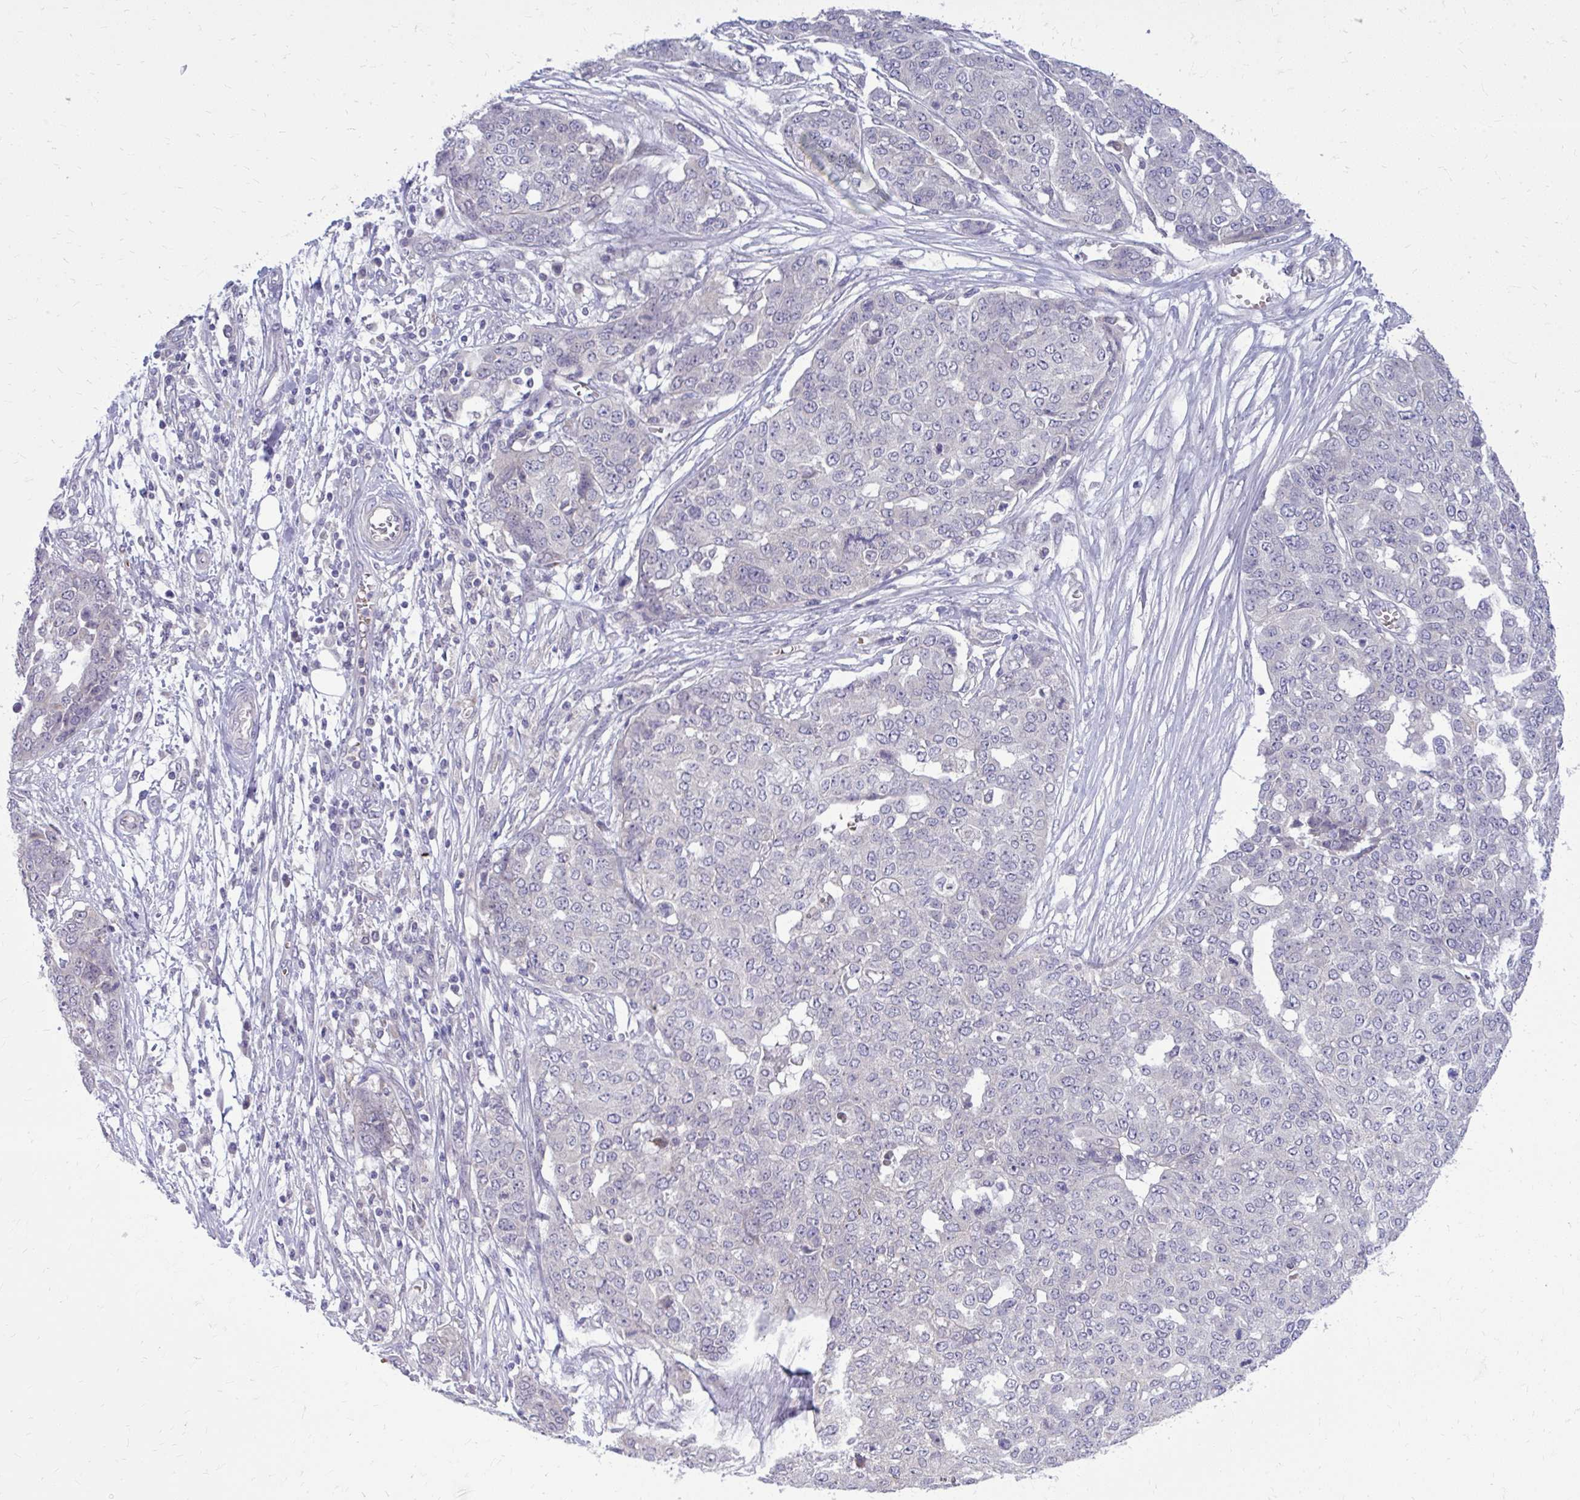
{"staining": {"intensity": "negative", "quantity": "none", "location": "none"}, "tissue": "ovarian cancer", "cell_type": "Tumor cells", "image_type": "cancer", "snomed": [{"axis": "morphology", "description": "Cystadenocarcinoma, serous, NOS"}, {"axis": "topography", "description": "Soft tissue"}, {"axis": "topography", "description": "Ovary"}], "caption": "Immunohistochemistry of serous cystadenocarcinoma (ovarian) demonstrates no staining in tumor cells. The staining is performed using DAB brown chromogen with nuclei counter-stained in using hematoxylin.", "gene": "DPY19L1", "patient": {"sex": "female", "age": 57}}